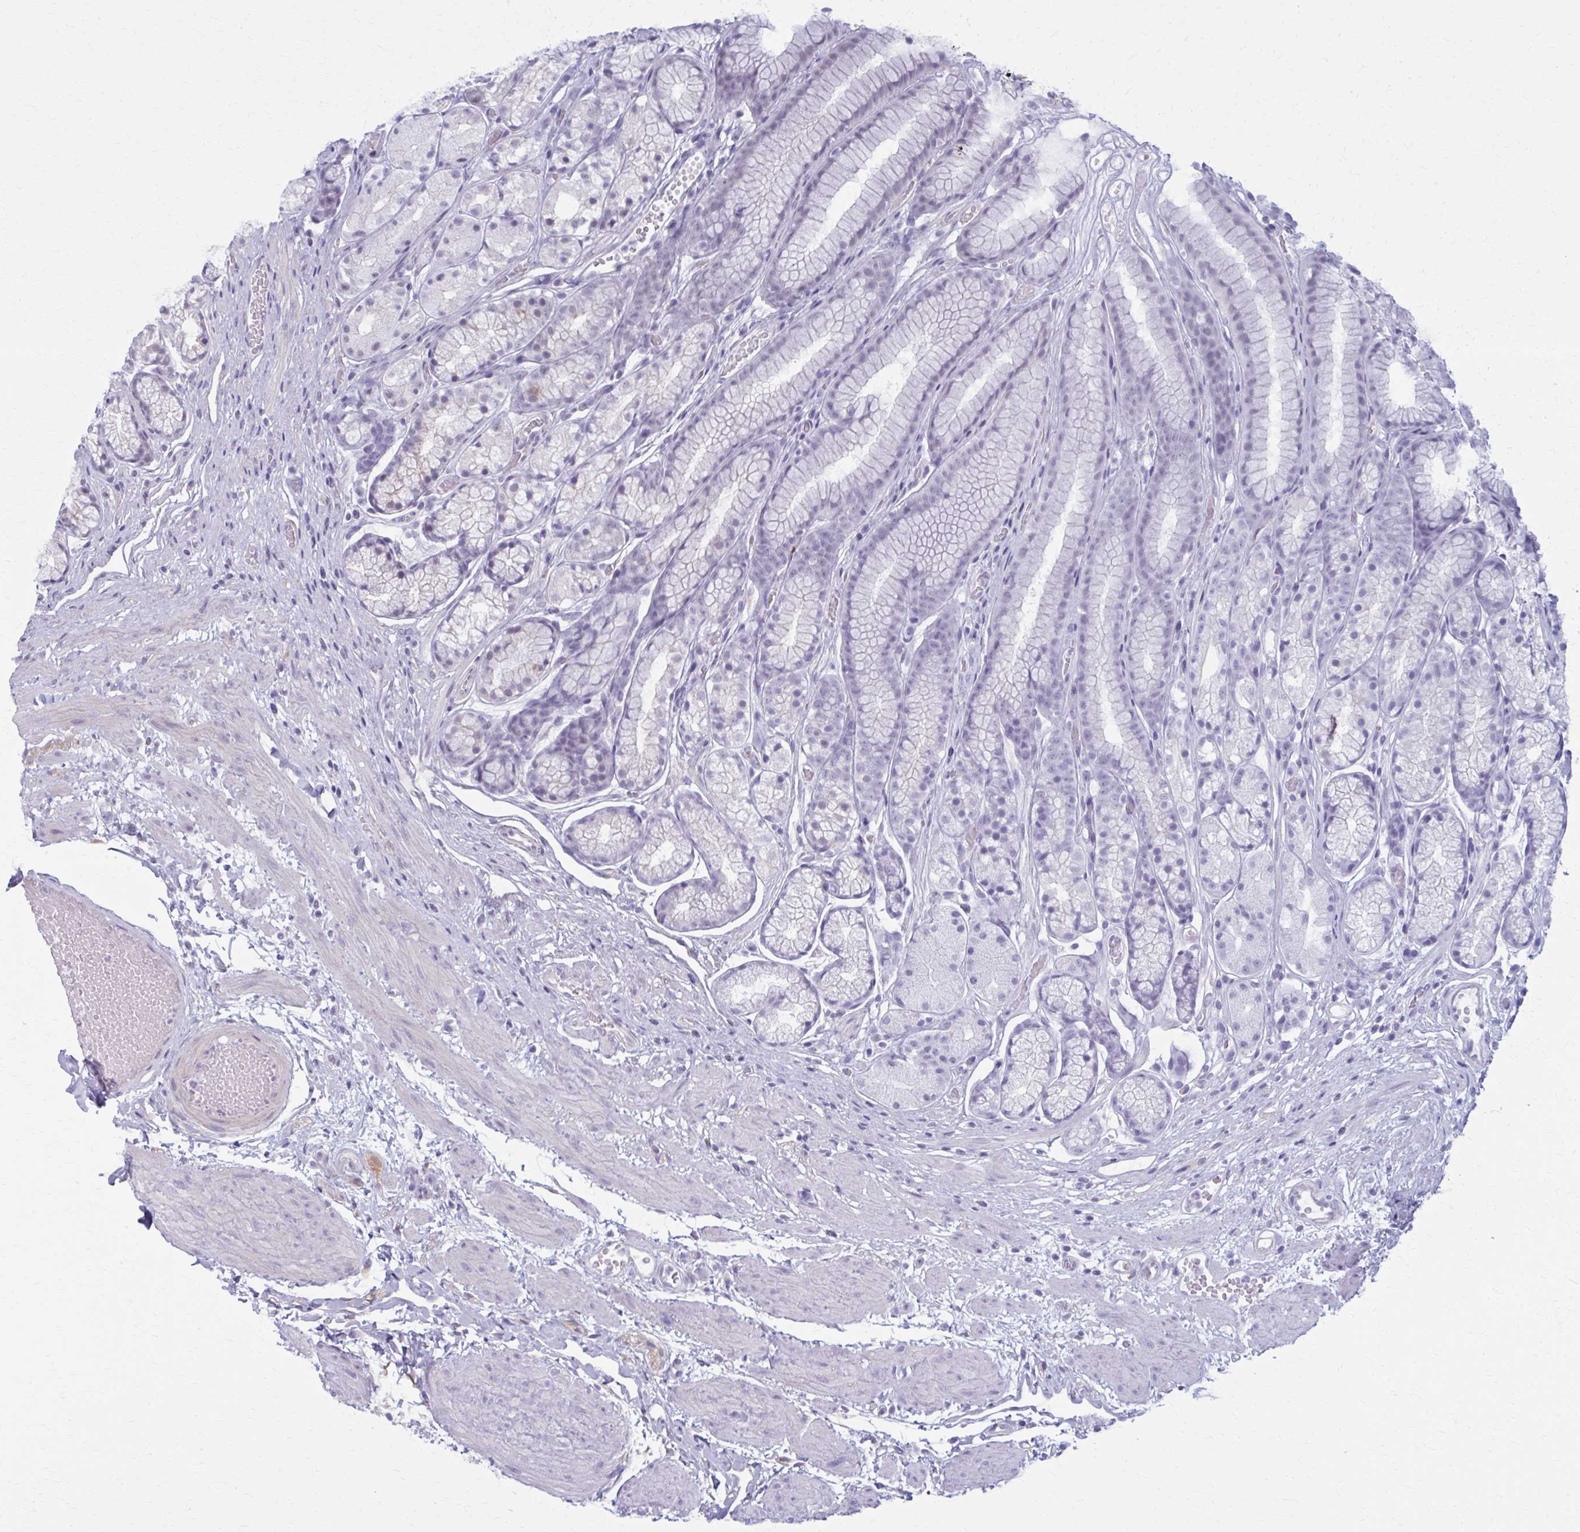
{"staining": {"intensity": "negative", "quantity": "none", "location": "none"}, "tissue": "stomach", "cell_type": "Glandular cells", "image_type": "normal", "snomed": [{"axis": "morphology", "description": "Normal tissue, NOS"}, {"axis": "topography", "description": "Smooth muscle"}, {"axis": "topography", "description": "Stomach"}], "caption": "This histopathology image is of benign stomach stained with immunohistochemistry to label a protein in brown with the nuclei are counter-stained blue. There is no positivity in glandular cells. The staining was performed using DAB to visualize the protein expression in brown, while the nuclei were stained in blue with hematoxylin (Magnification: 20x).", "gene": "NUMBL", "patient": {"sex": "male", "age": 70}}